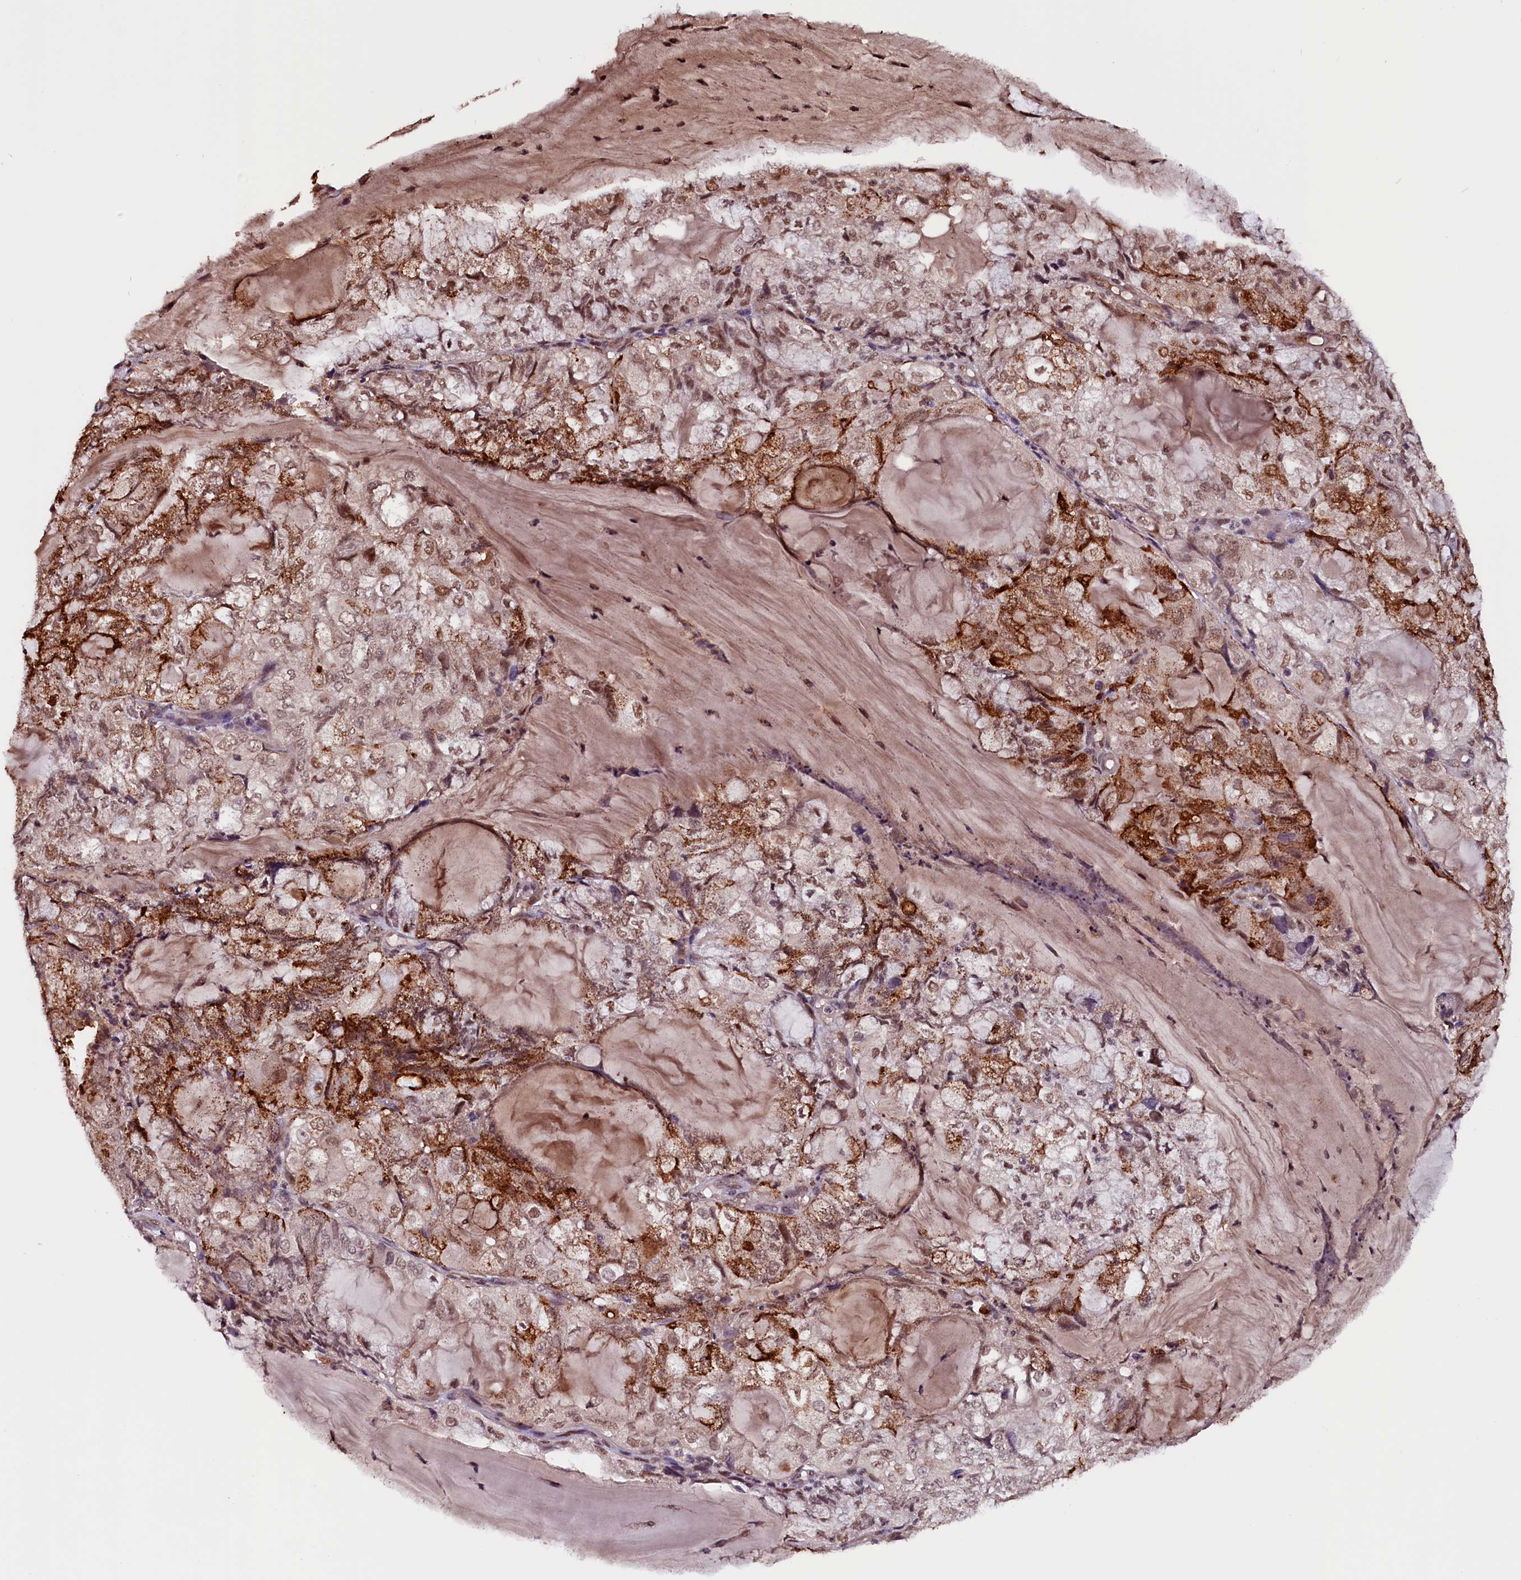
{"staining": {"intensity": "moderate", "quantity": ">75%", "location": "cytoplasmic/membranous,nuclear"}, "tissue": "endometrial cancer", "cell_type": "Tumor cells", "image_type": "cancer", "snomed": [{"axis": "morphology", "description": "Adenocarcinoma, NOS"}, {"axis": "topography", "description": "Endometrium"}], "caption": "Immunohistochemical staining of human endometrial adenocarcinoma reveals moderate cytoplasmic/membranous and nuclear protein expression in approximately >75% of tumor cells. (DAB (3,3'-diaminobenzidine) IHC, brown staining for protein, blue staining for nuclei).", "gene": "RNMT", "patient": {"sex": "female", "age": 81}}